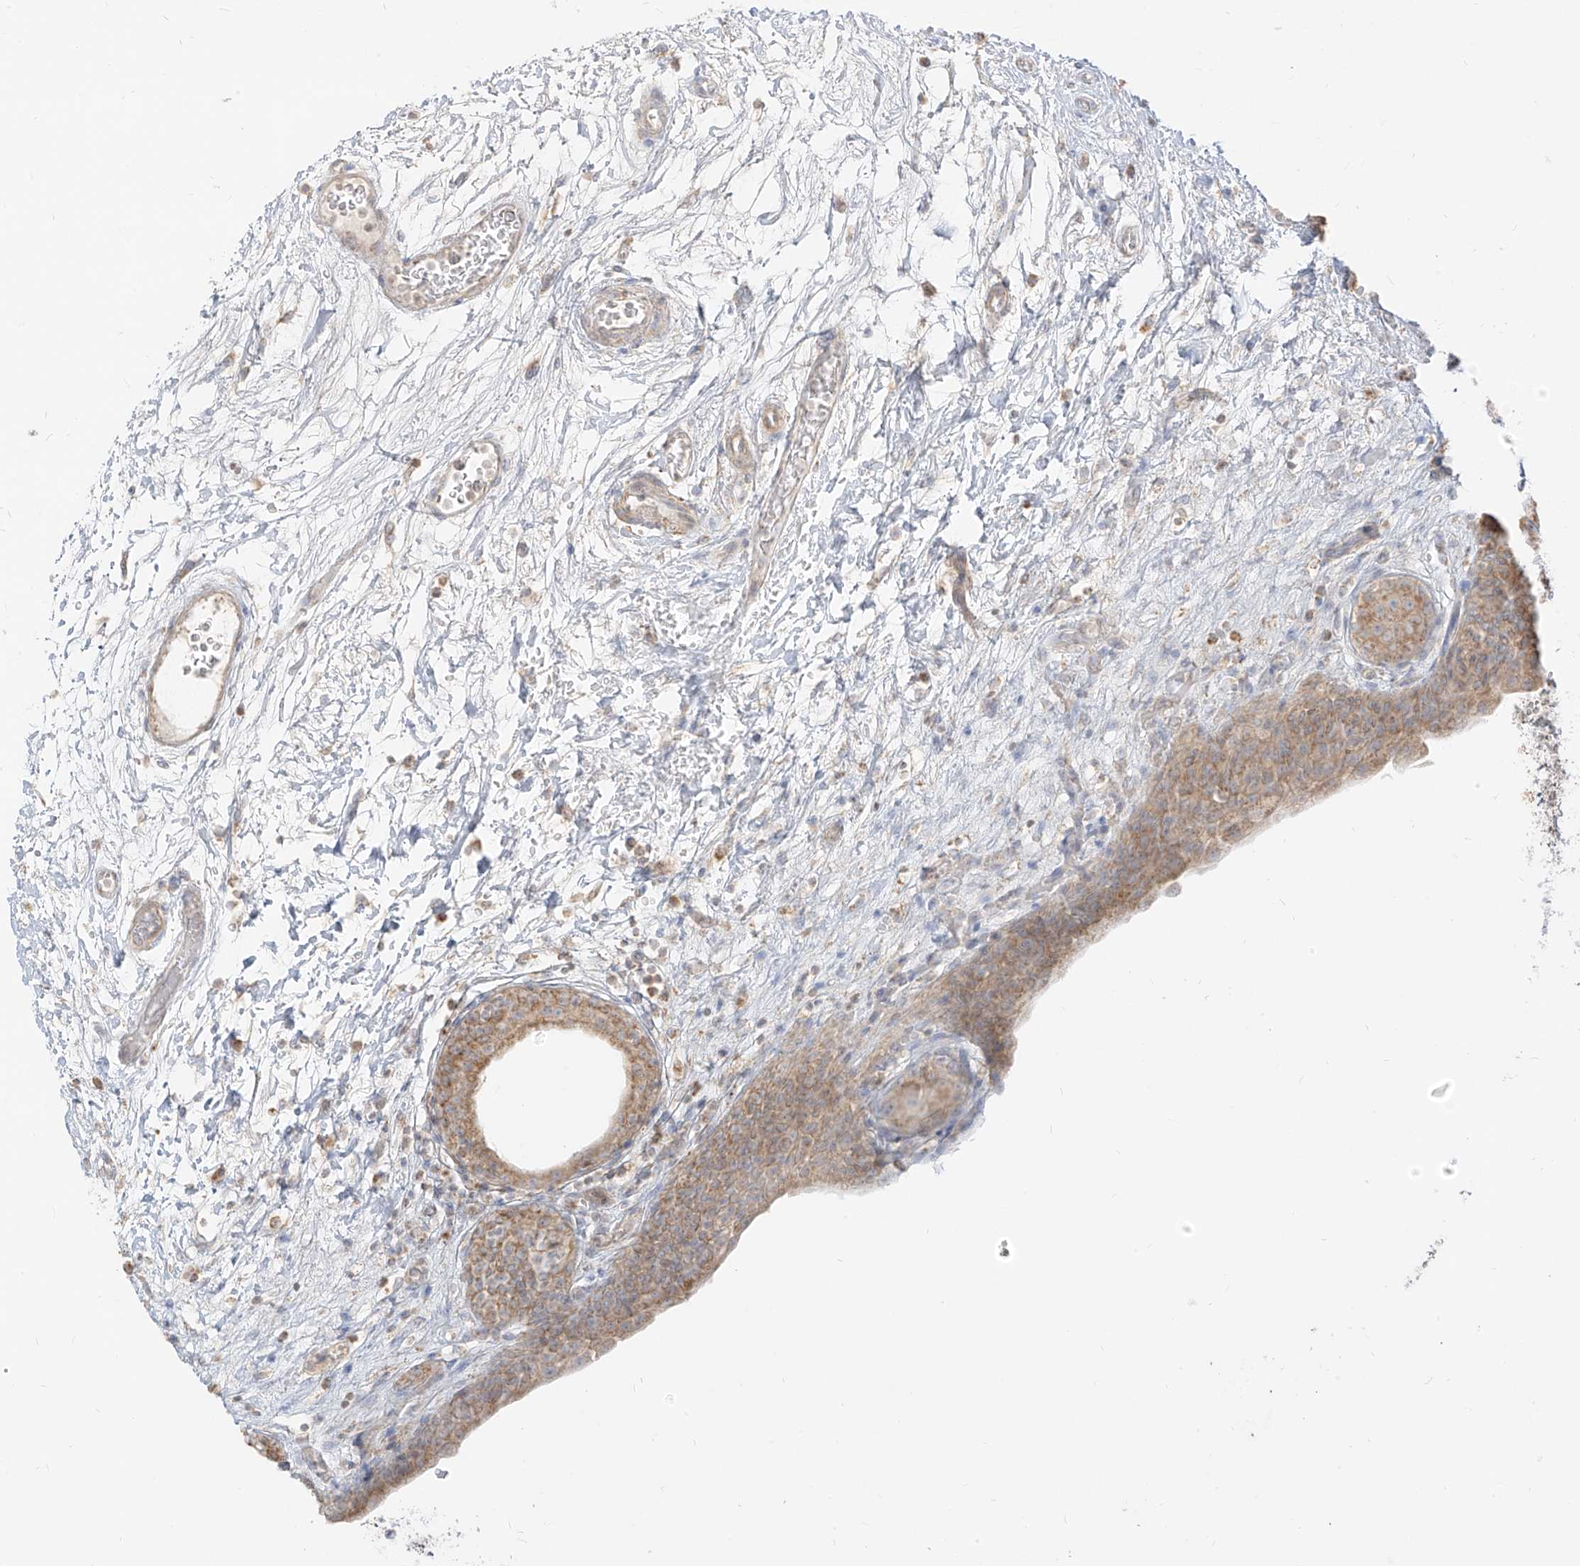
{"staining": {"intensity": "moderate", "quantity": "25%-75%", "location": "cytoplasmic/membranous"}, "tissue": "urinary bladder", "cell_type": "Urothelial cells", "image_type": "normal", "snomed": [{"axis": "morphology", "description": "Normal tissue, NOS"}, {"axis": "topography", "description": "Urinary bladder"}], "caption": "A high-resolution micrograph shows immunohistochemistry (IHC) staining of benign urinary bladder, which shows moderate cytoplasmic/membranous staining in approximately 25%-75% of urothelial cells. (DAB (3,3'-diaminobenzidine) IHC with brightfield microscopy, high magnification).", "gene": "ZIM3", "patient": {"sex": "male", "age": 83}}